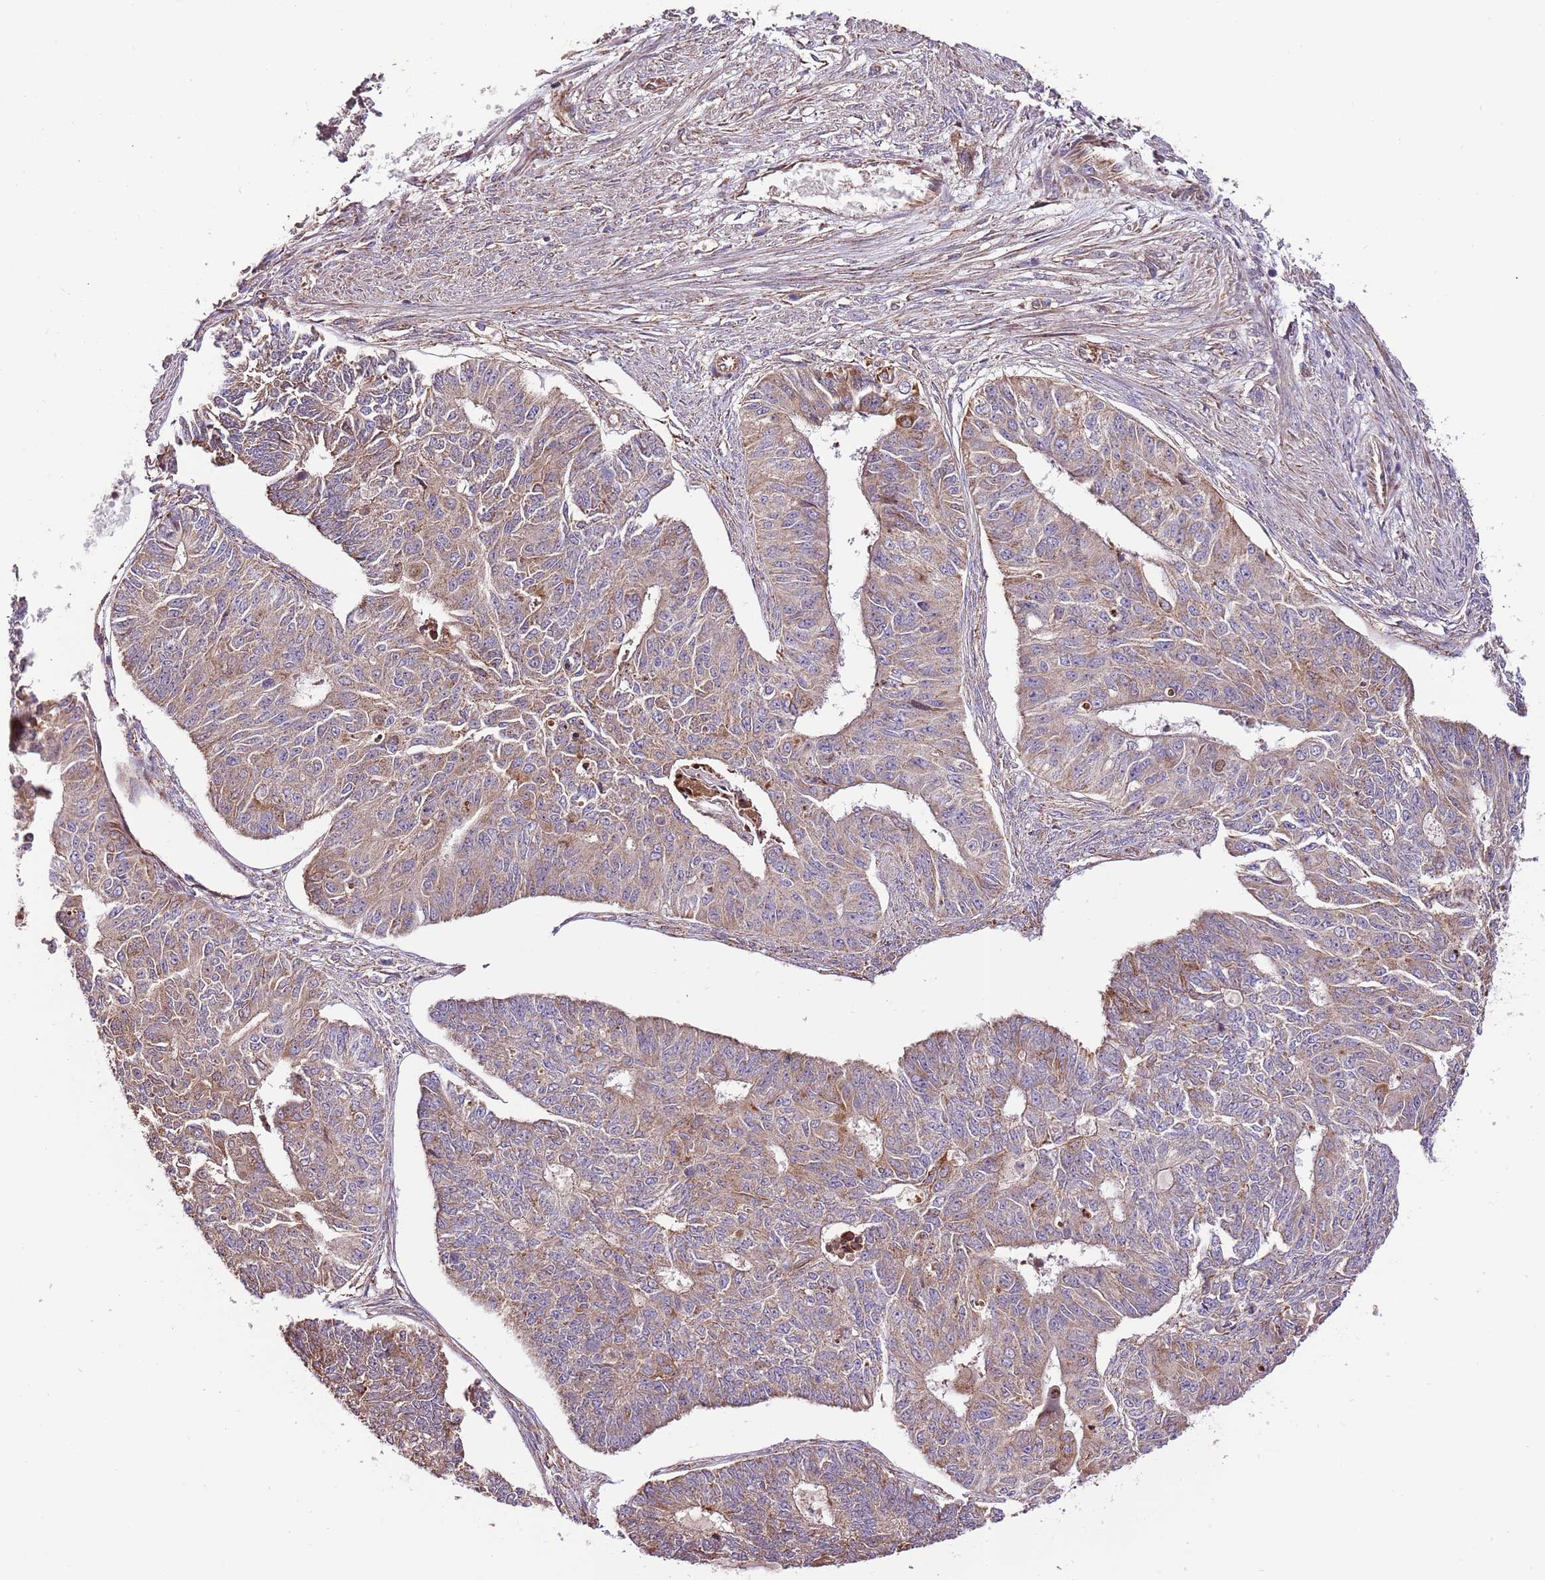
{"staining": {"intensity": "weak", "quantity": ">75%", "location": "cytoplasmic/membranous"}, "tissue": "endometrial cancer", "cell_type": "Tumor cells", "image_type": "cancer", "snomed": [{"axis": "morphology", "description": "Adenocarcinoma, NOS"}, {"axis": "topography", "description": "Endometrium"}], "caption": "Endometrial cancer (adenocarcinoma) tissue exhibits weak cytoplasmic/membranous staining in approximately >75% of tumor cells, visualized by immunohistochemistry. The staining is performed using DAB brown chromogen to label protein expression. The nuclei are counter-stained blue using hematoxylin.", "gene": "DOCK6", "patient": {"sex": "female", "age": 32}}